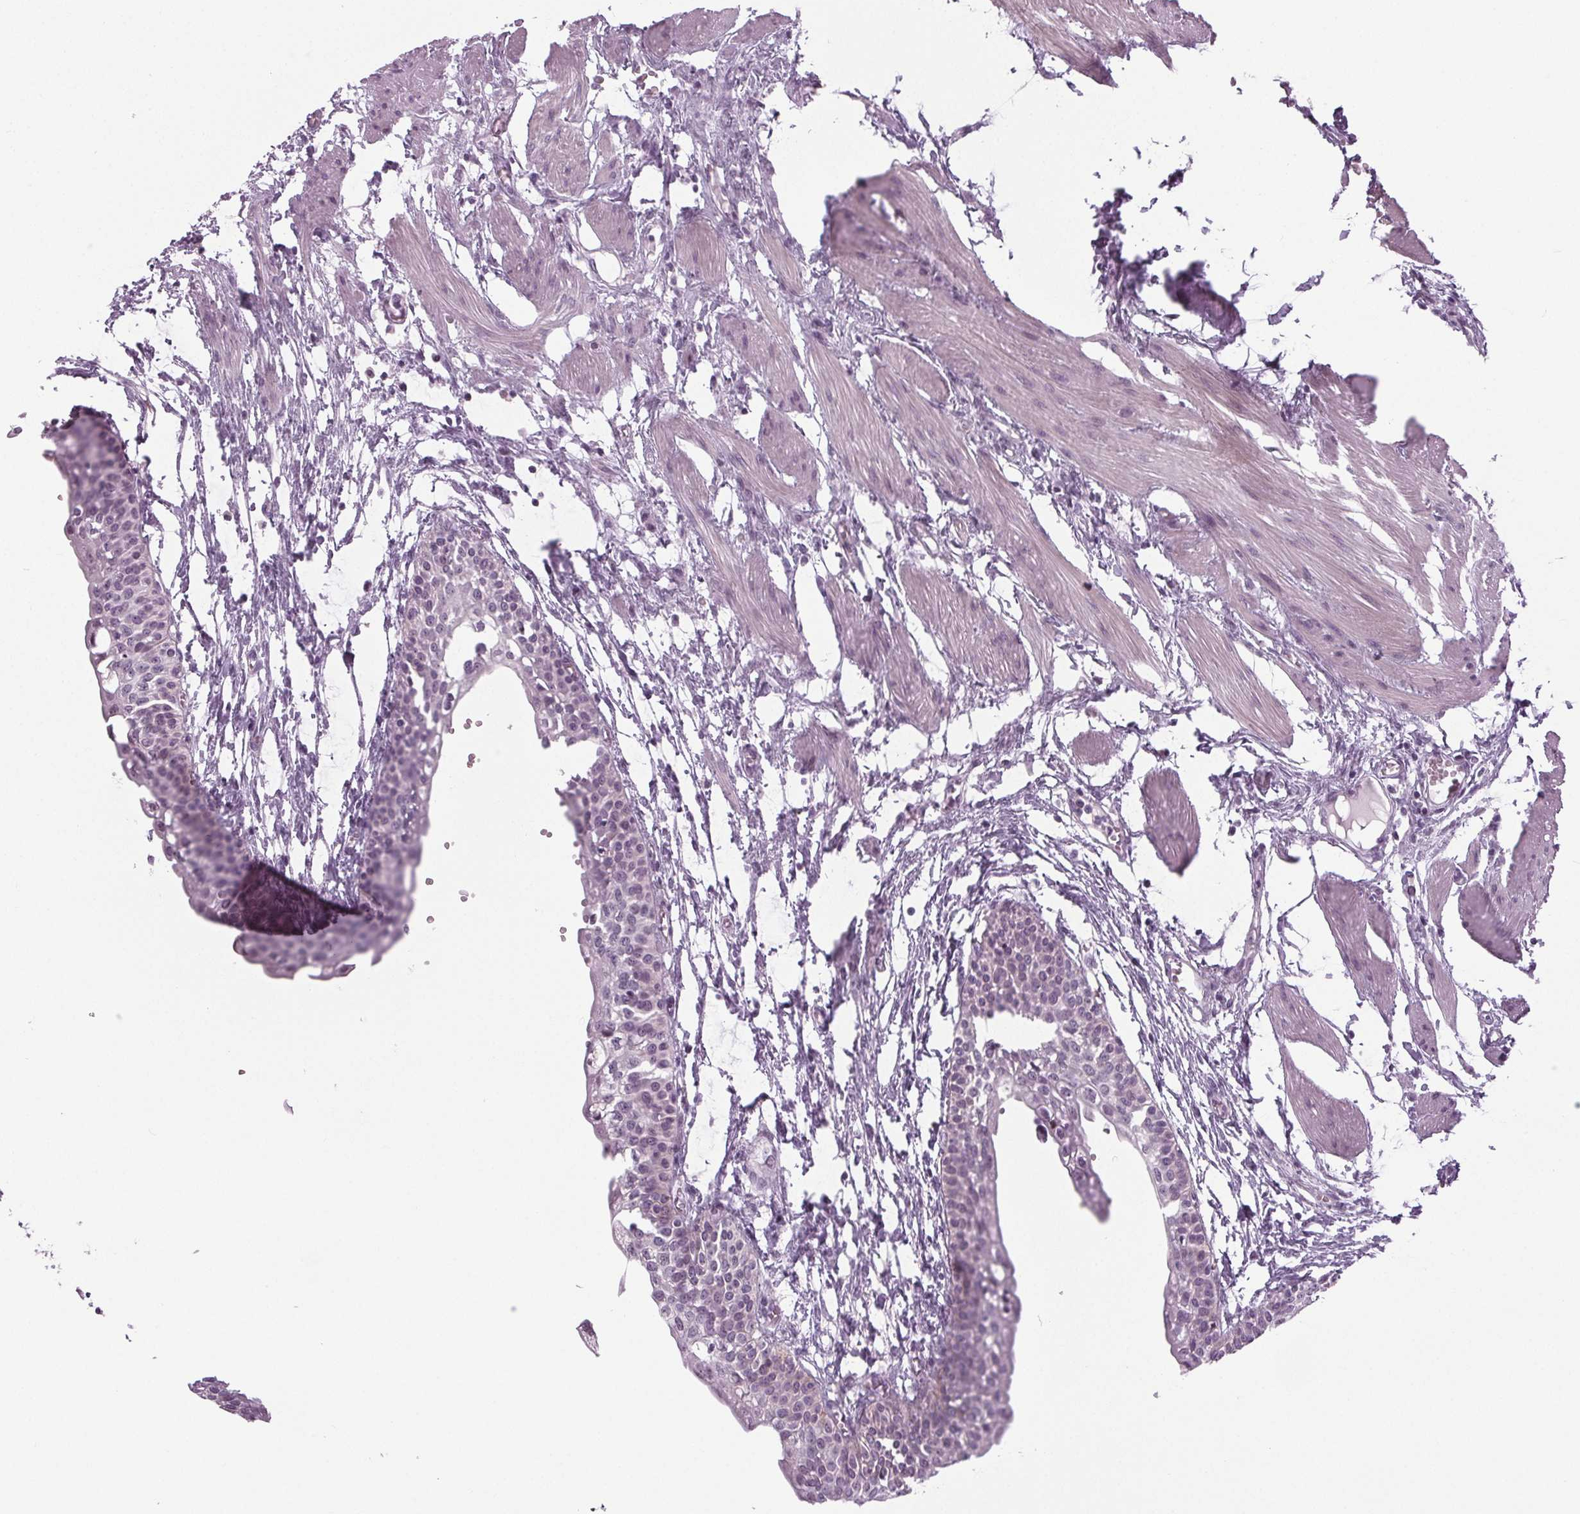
{"staining": {"intensity": "weak", "quantity": "<25%", "location": "nuclear"}, "tissue": "urinary bladder", "cell_type": "Urothelial cells", "image_type": "normal", "snomed": [{"axis": "morphology", "description": "Normal tissue, NOS"}, {"axis": "topography", "description": "Urinary bladder"}, {"axis": "topography", "description": "Peripheral nerve tissue"}], "caption": "DAB immunohistochemical staining of normal human urinary bladder exhibits no significant staining in urothelial cells.", "gene": "IGF2BP1", "patient": {"sex": "male", "age": 55}}